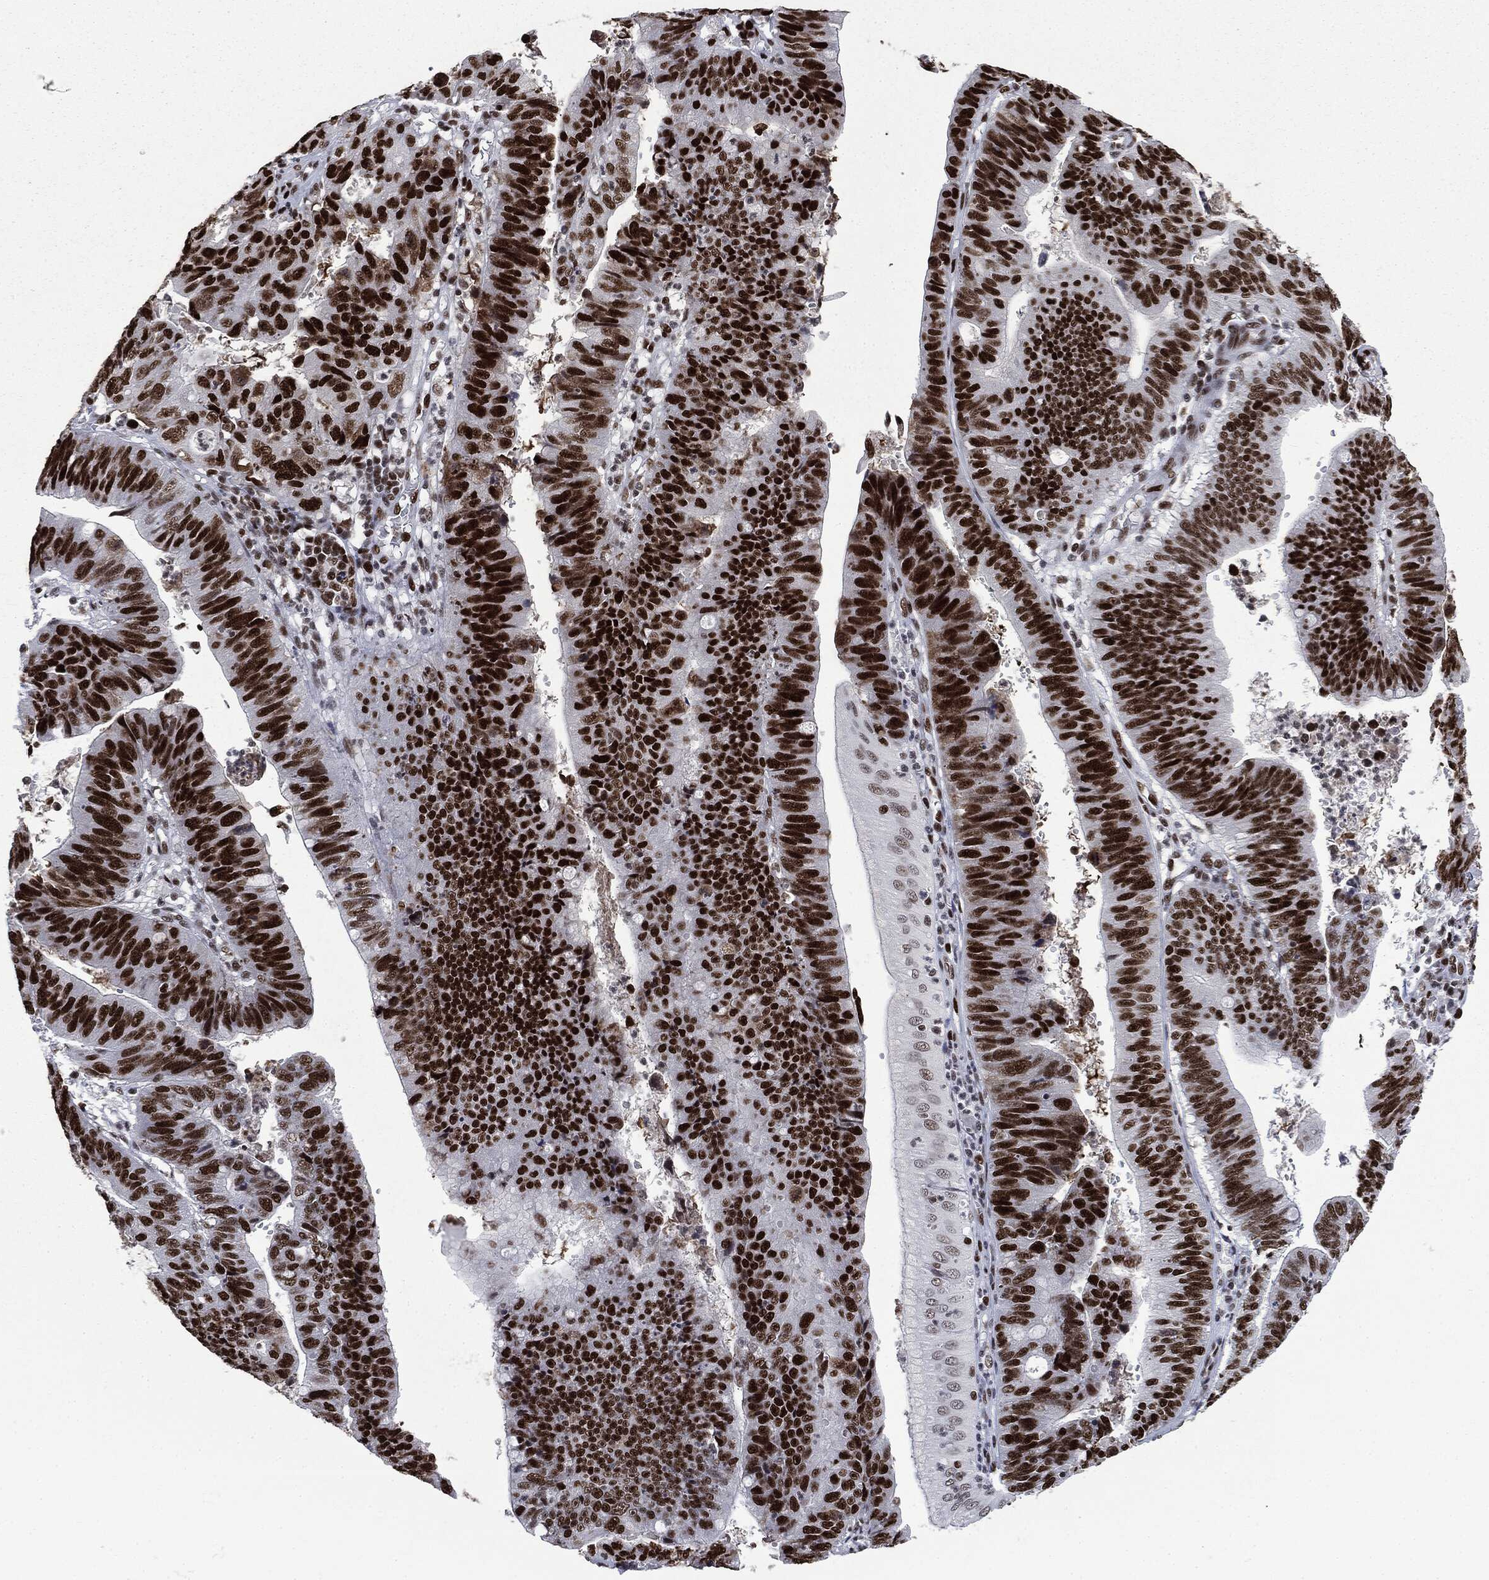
{"staining": {"intensity": "strong", "quantity": ">75%", "location": "nuclear"}, "tissue": "stomach cancer", "cell_type": "Tumor cells", "image_type": "cancer", "snomed": [{"axis": "morphology", "description": "Adenocarcinoma, NOS"}, {"axis": "topography", "description": "Stomach"}], "caption": "Adenocarcinoma (stomach) stained with IHC demonstrates strong nuclear expression in about >75% of tumor cells.", "gene": "MSH2", "patient": {"sex": "male", "age": 59}}